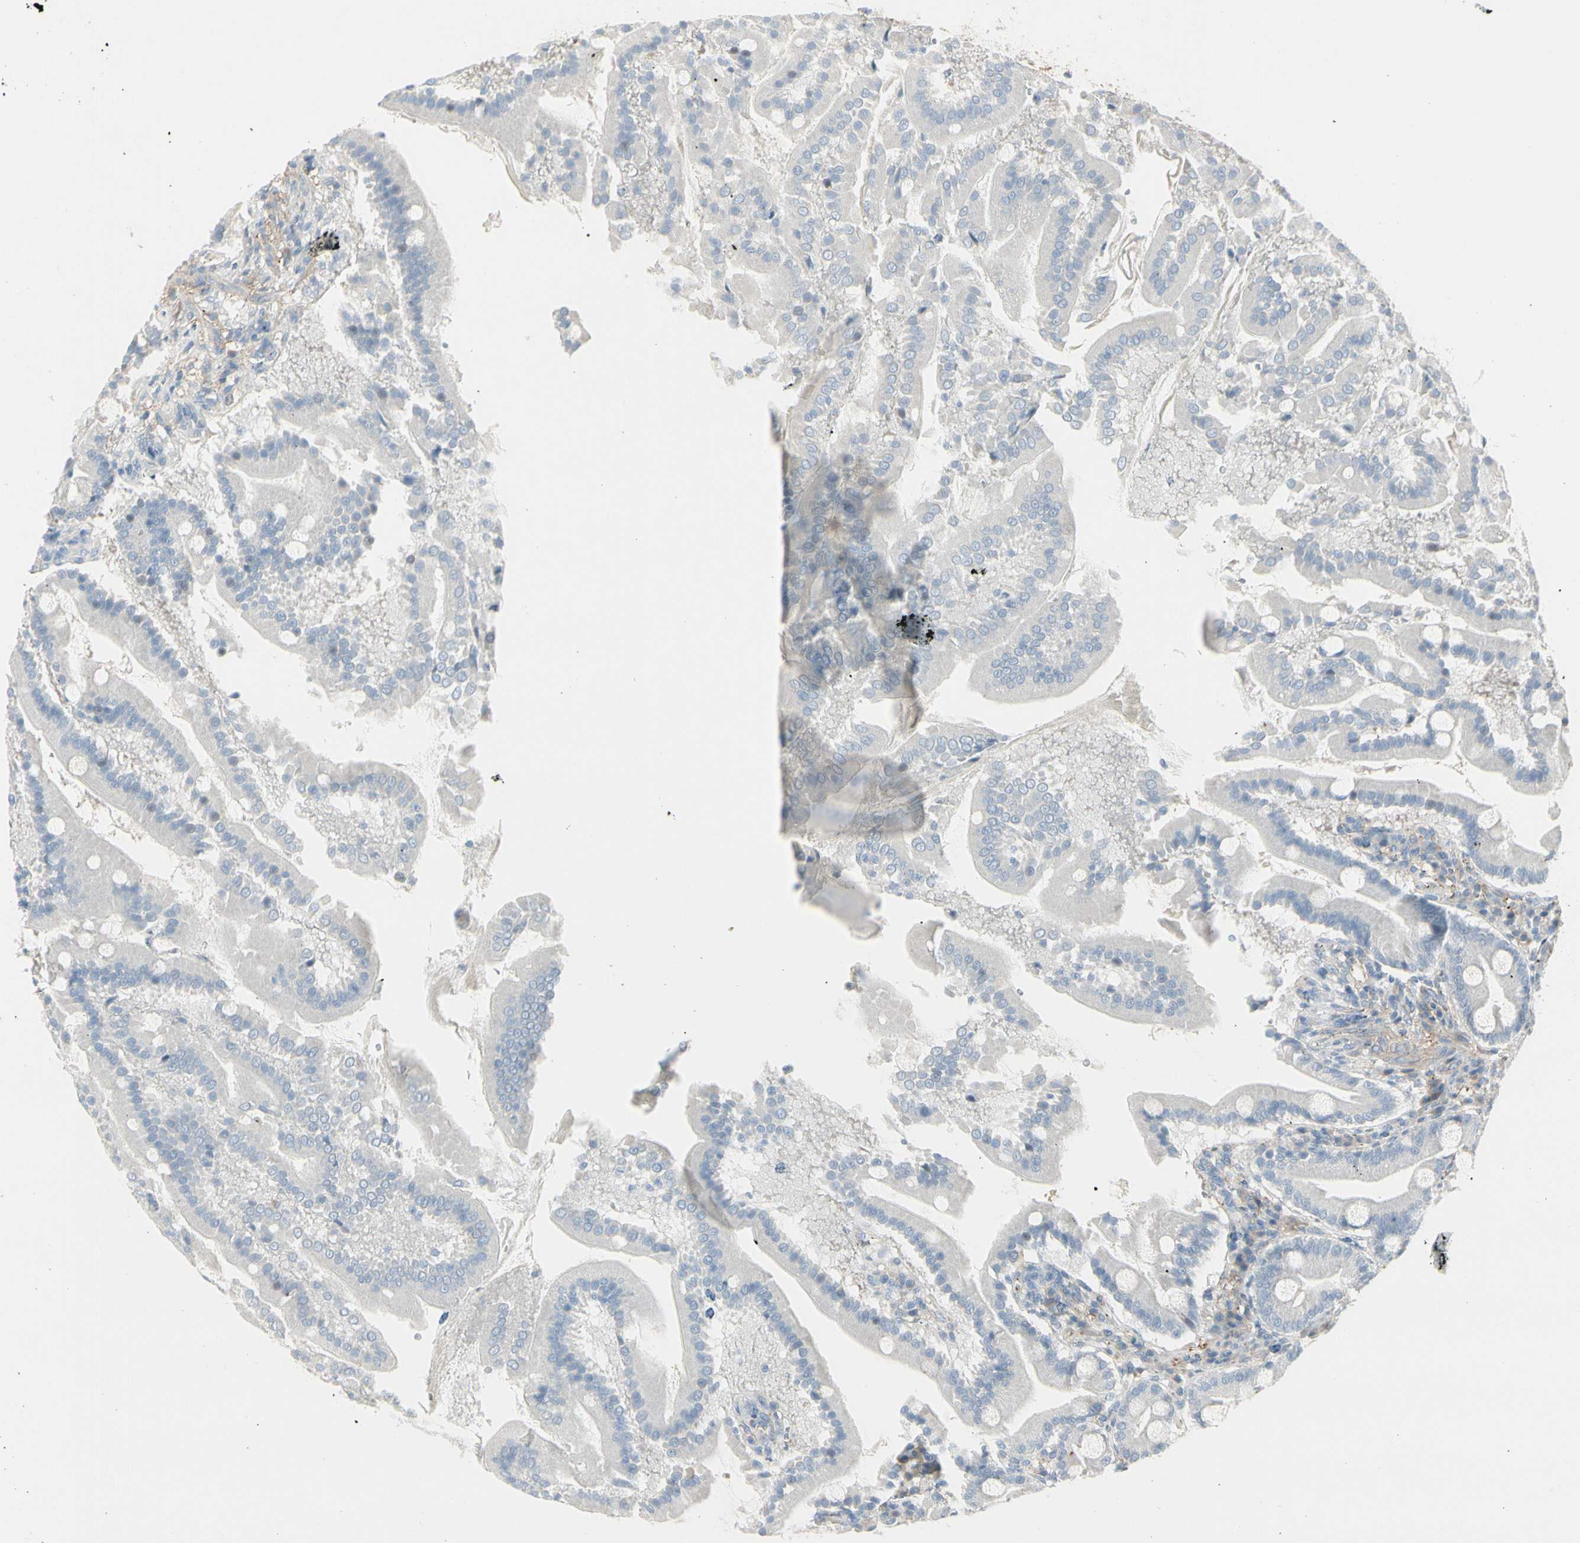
{"staining": {"intensity": "negative", "quantity": "none", "location": "none"}, "tissue": "duodenum", "cell_type": "Glandular cells", "image_type": "normal", "snomed": [{"axis": "morphology", "description": "Normal tissue, NOS"}, {"axis": "topography", "description": "Duodenum"}], "caption": "This is an IHC micrograph of benign duodenum. There is no positivity in glandular cells.", "gene": "CACNA2D1", "patient": {"sex": "male", "age": 50}}